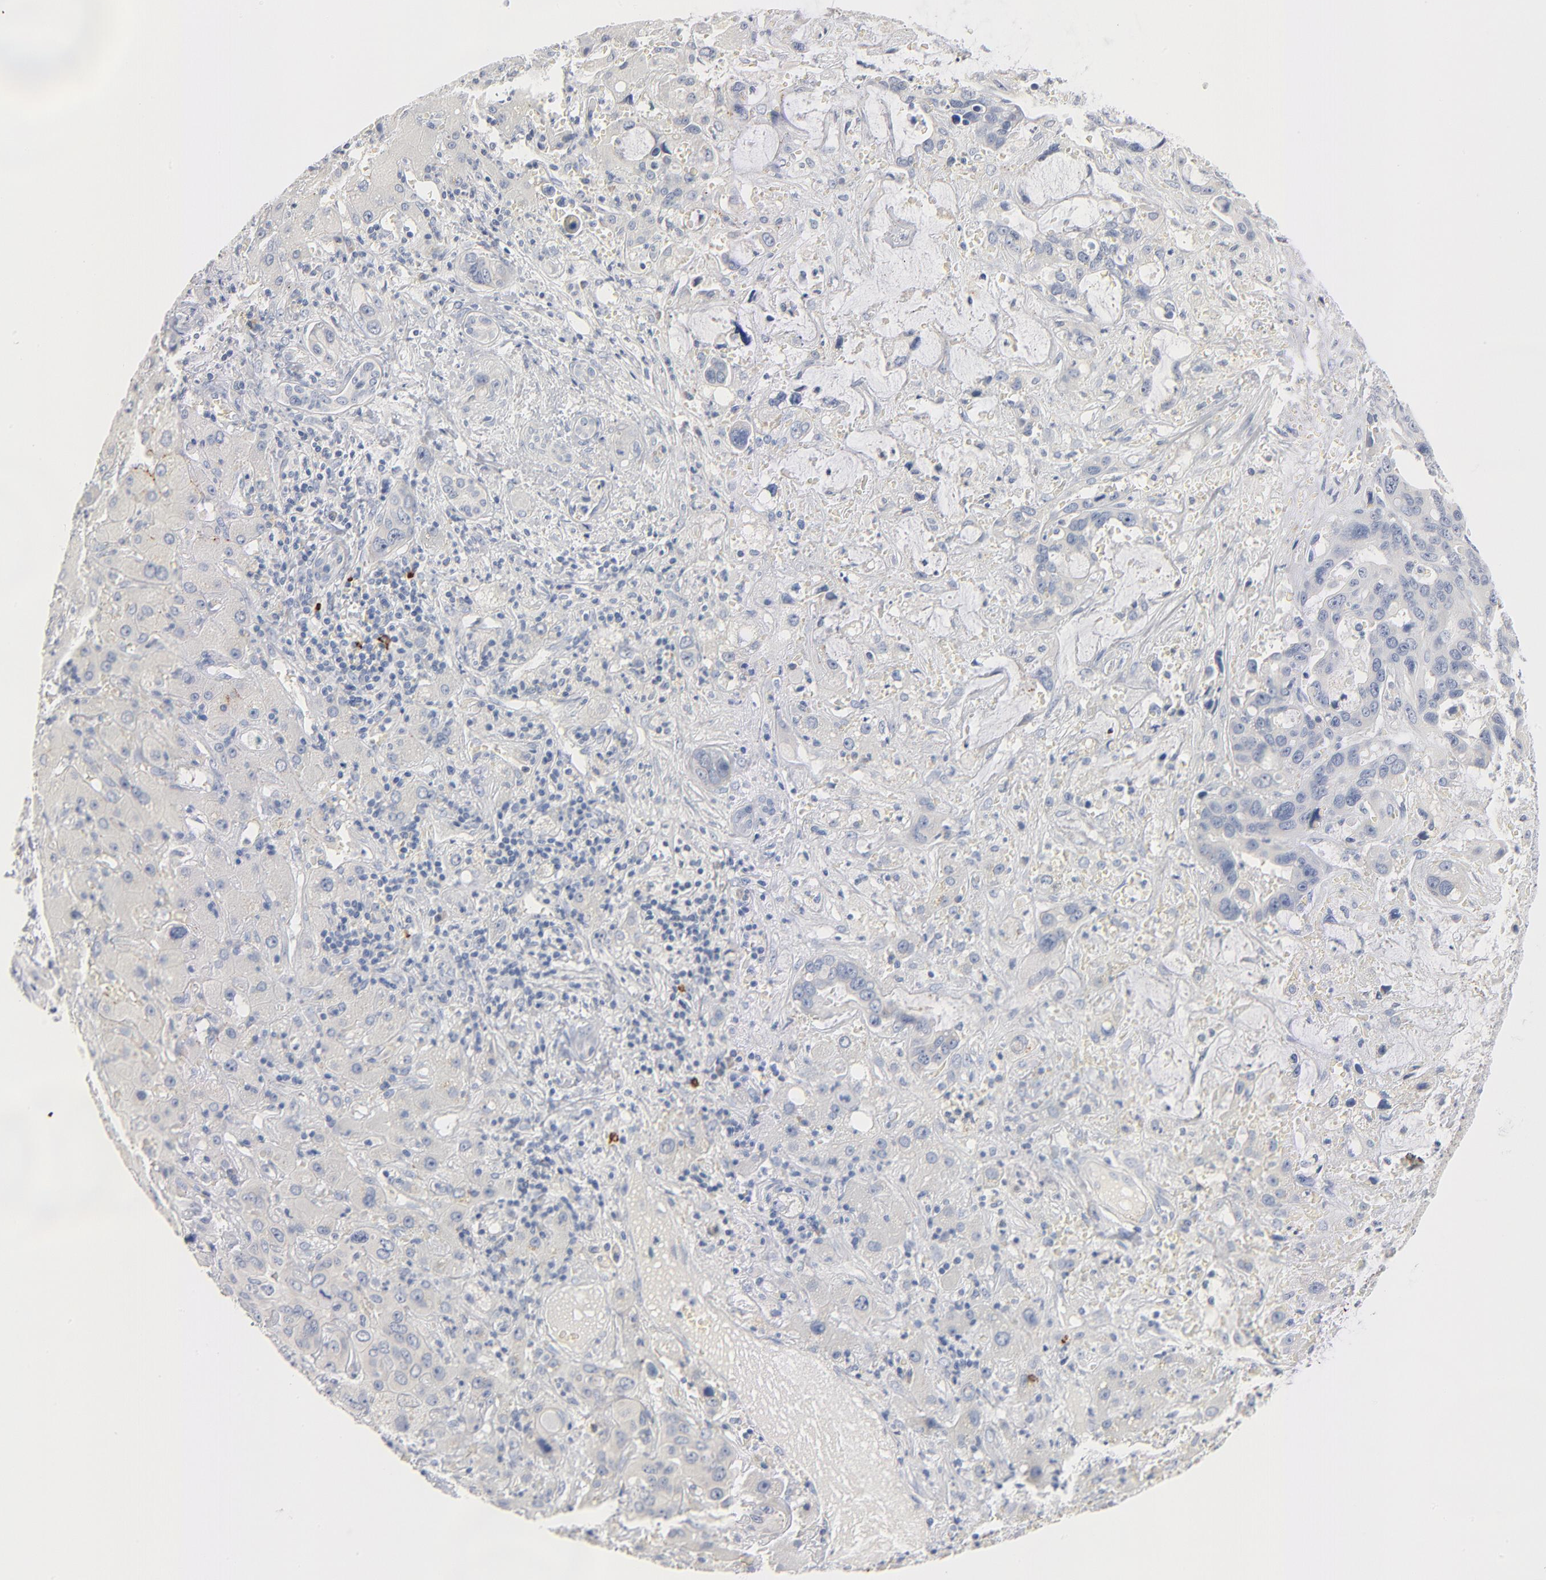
{"staining": {"intensity": "negative", "quantity": "none", "location": "none"}, "tissue": "liver cancer", "cell_type": "Tumor cells", "image_type": "cancer", "snomed": [{"axis": "morphology", "description": "Cholangiocarcinoma"}, {"axis": "topography", "description": "Liver"}], "caption": "Liver cancer was stained to show a protein in brown. There is no significant staining in tumor cells. (DAB immunohistochemistry visualized using brightfield microscopy, high magnification).", "gene": "GZMB", "patient": {"sex": "female", "age": 65}}